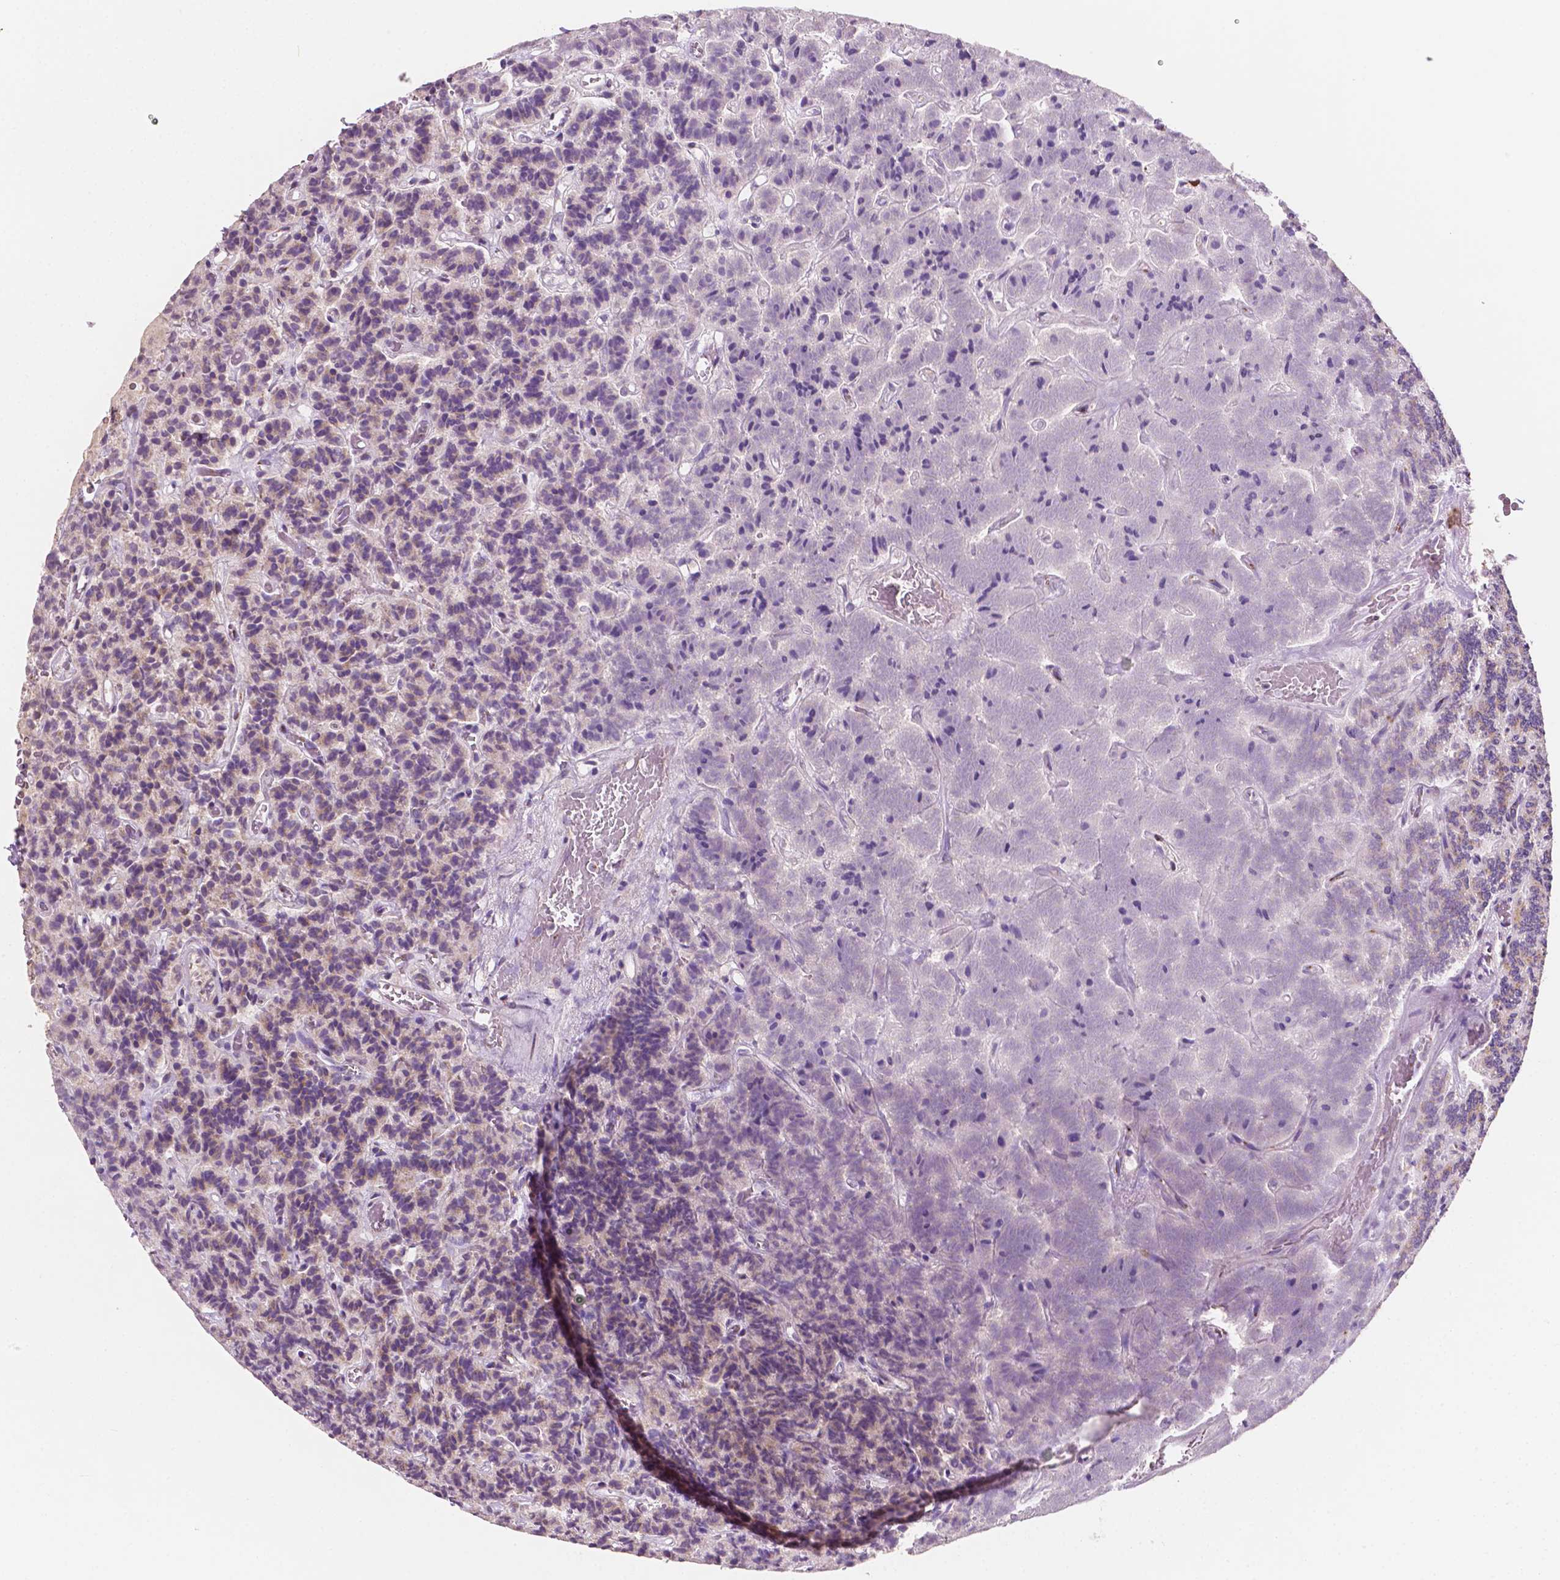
{"staining": {"intensity": "weak", "quantity": "<25%", "location": "cytoplasmic/membranous"}, "tissue": "carcinoid", "cell_type": "Tumor cells", "image_type": "cancer", "snomed": [{"axis": "morphology", "description": "Carcinoid, malignant, NOS"}, {"axis": "topography", "description": "Pancreas"}], "caption": "Tumor cells are negative for protein expression in human malignant carcinoid.", "gene": "EBAG9", "patient": {"sex": "male", "age": 36}}